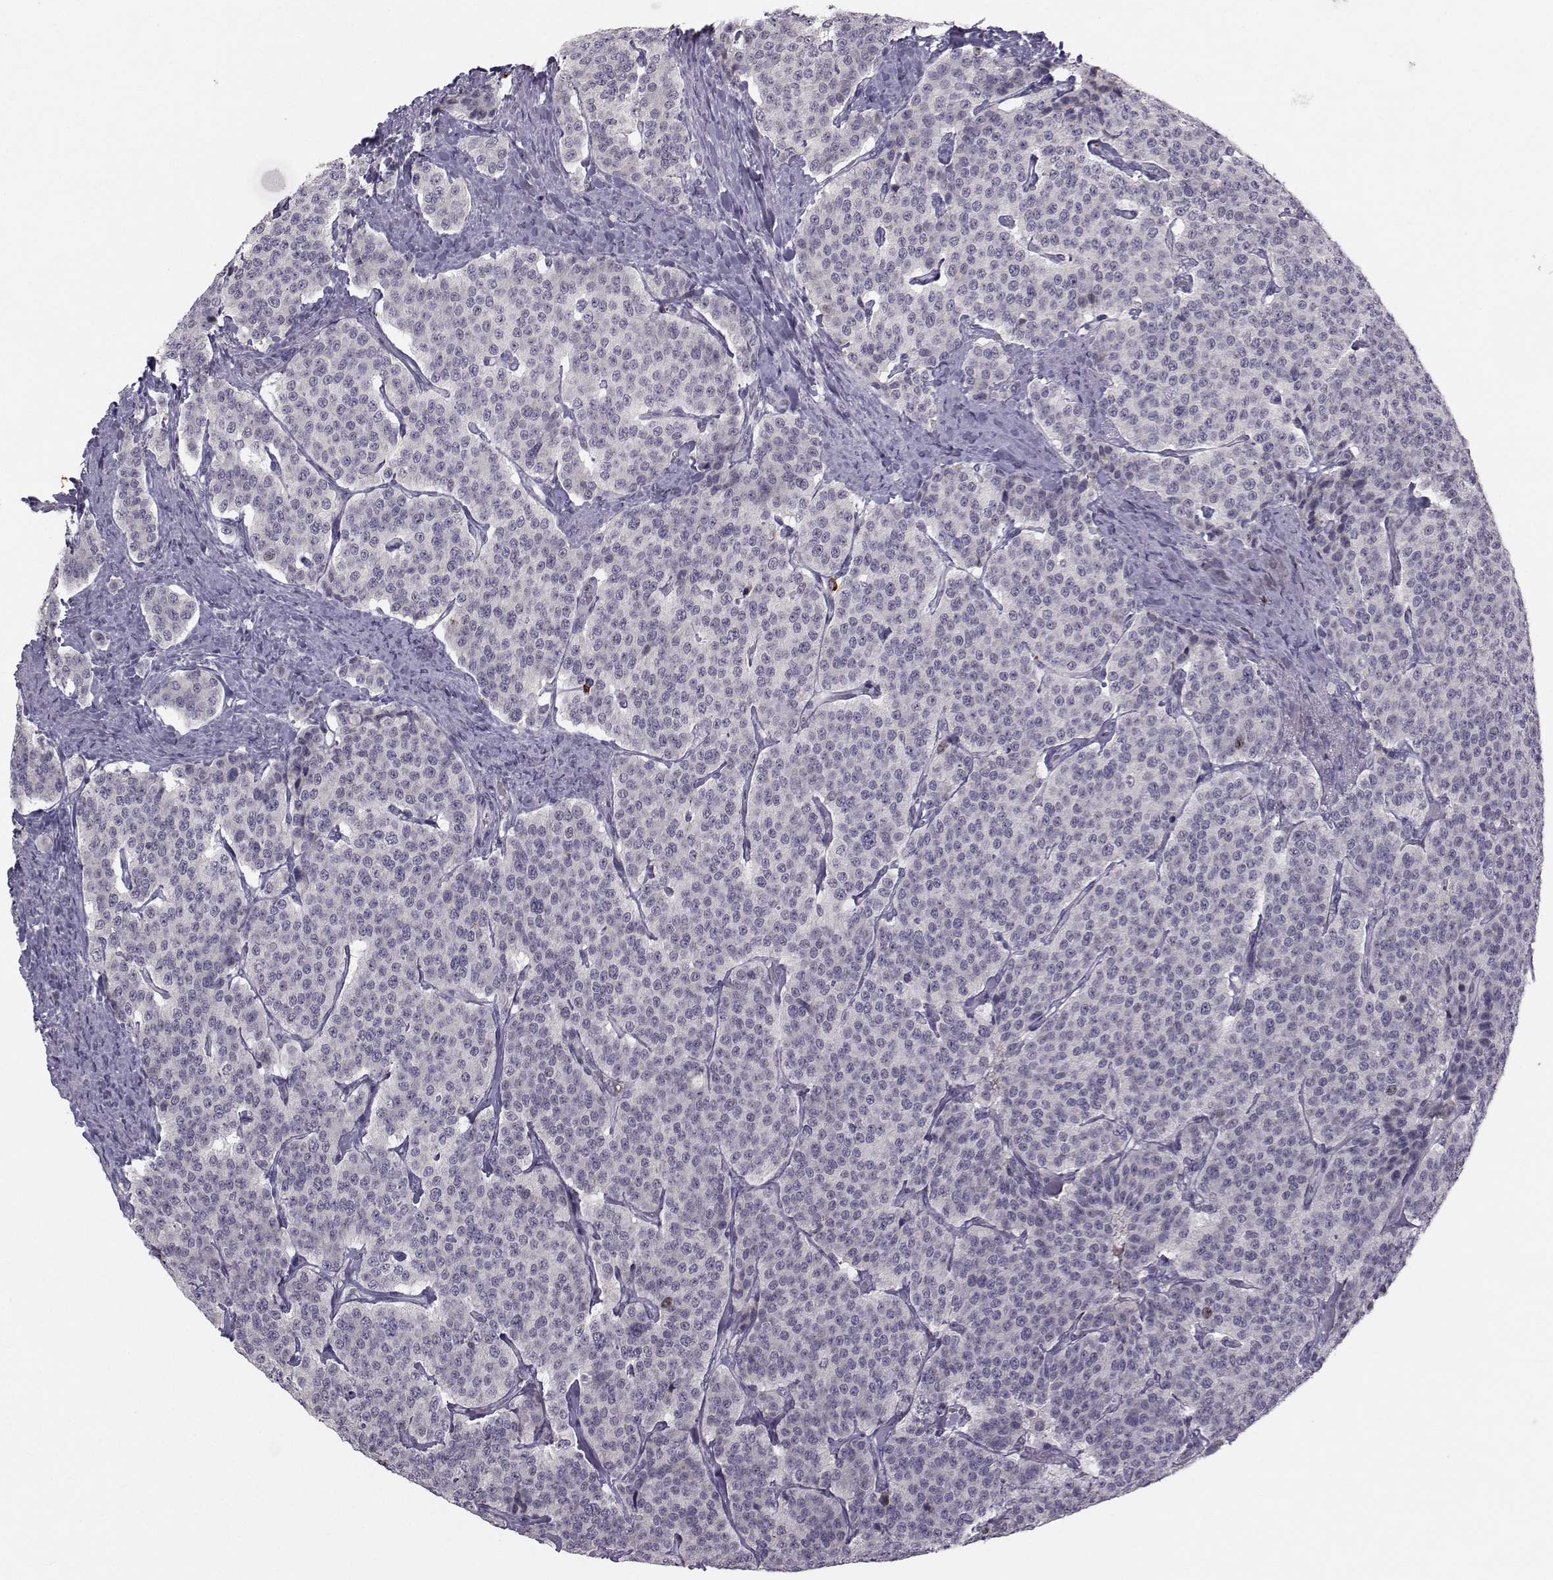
{"staining": {"intensity": "negative", "quantity": "none", "location": "none"}, "tissue": "carcinoid", "cell_type": "Tumor cells", "image_type": "cancer", "snomed": [{"axis": "morphology", "description": "Carcinoid, malignant, NOS"}, {"axis": "topography", "description": "Small intestine"}], "caption": "This image is of carcinoid stained with immunohistochemistry to label a protein in brown with the nuclei are counter-stained blue. There is no positivity in tumor cells.", "gene": "LRP8", "patient": {"sex": "female", "age": 58}}